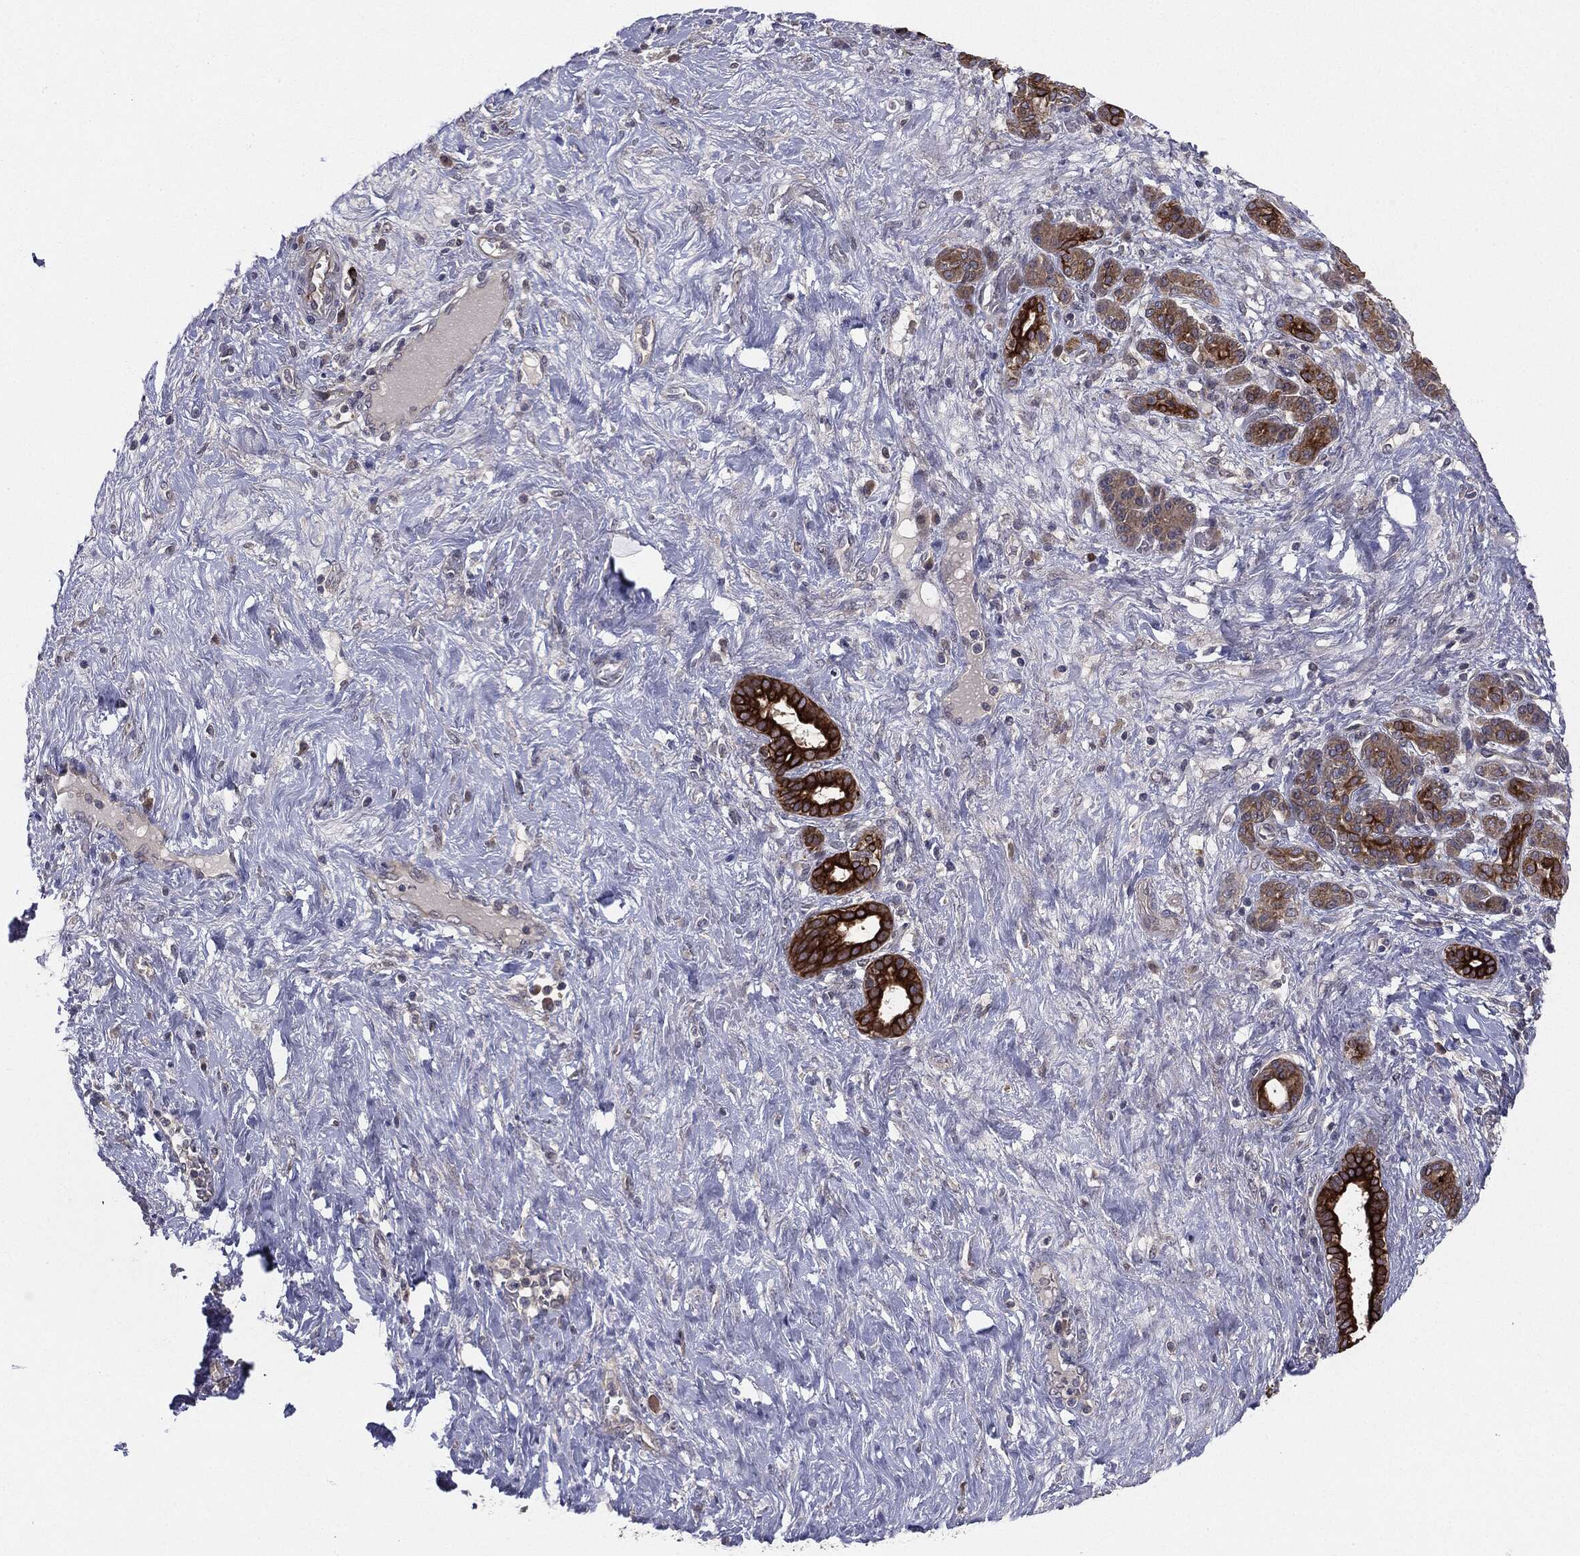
{"staining": {"intensity": "strong", "quantity": ">75%", "location": "cytoplasmic/membranous"}, "tissue": "pancreatic cancer", "cell_type": "Tumor cells", "image_type": "cancer", "snomed": [{"axis": "morphology", "description": "Adenocarcinoma, NOS"}, {"axis": "topography", "description": "Pancreas"}], "caption": "The micrograph shows a brown stain indicating the presence of a protein in the cytoplasmic/membranous of tumor cells in pancreatic cancer. (brown staining indicates protein expression, while blue staining denotes nuclei).", "gene": "KRT7", "patient": {"sex": "male", "age": 44}}